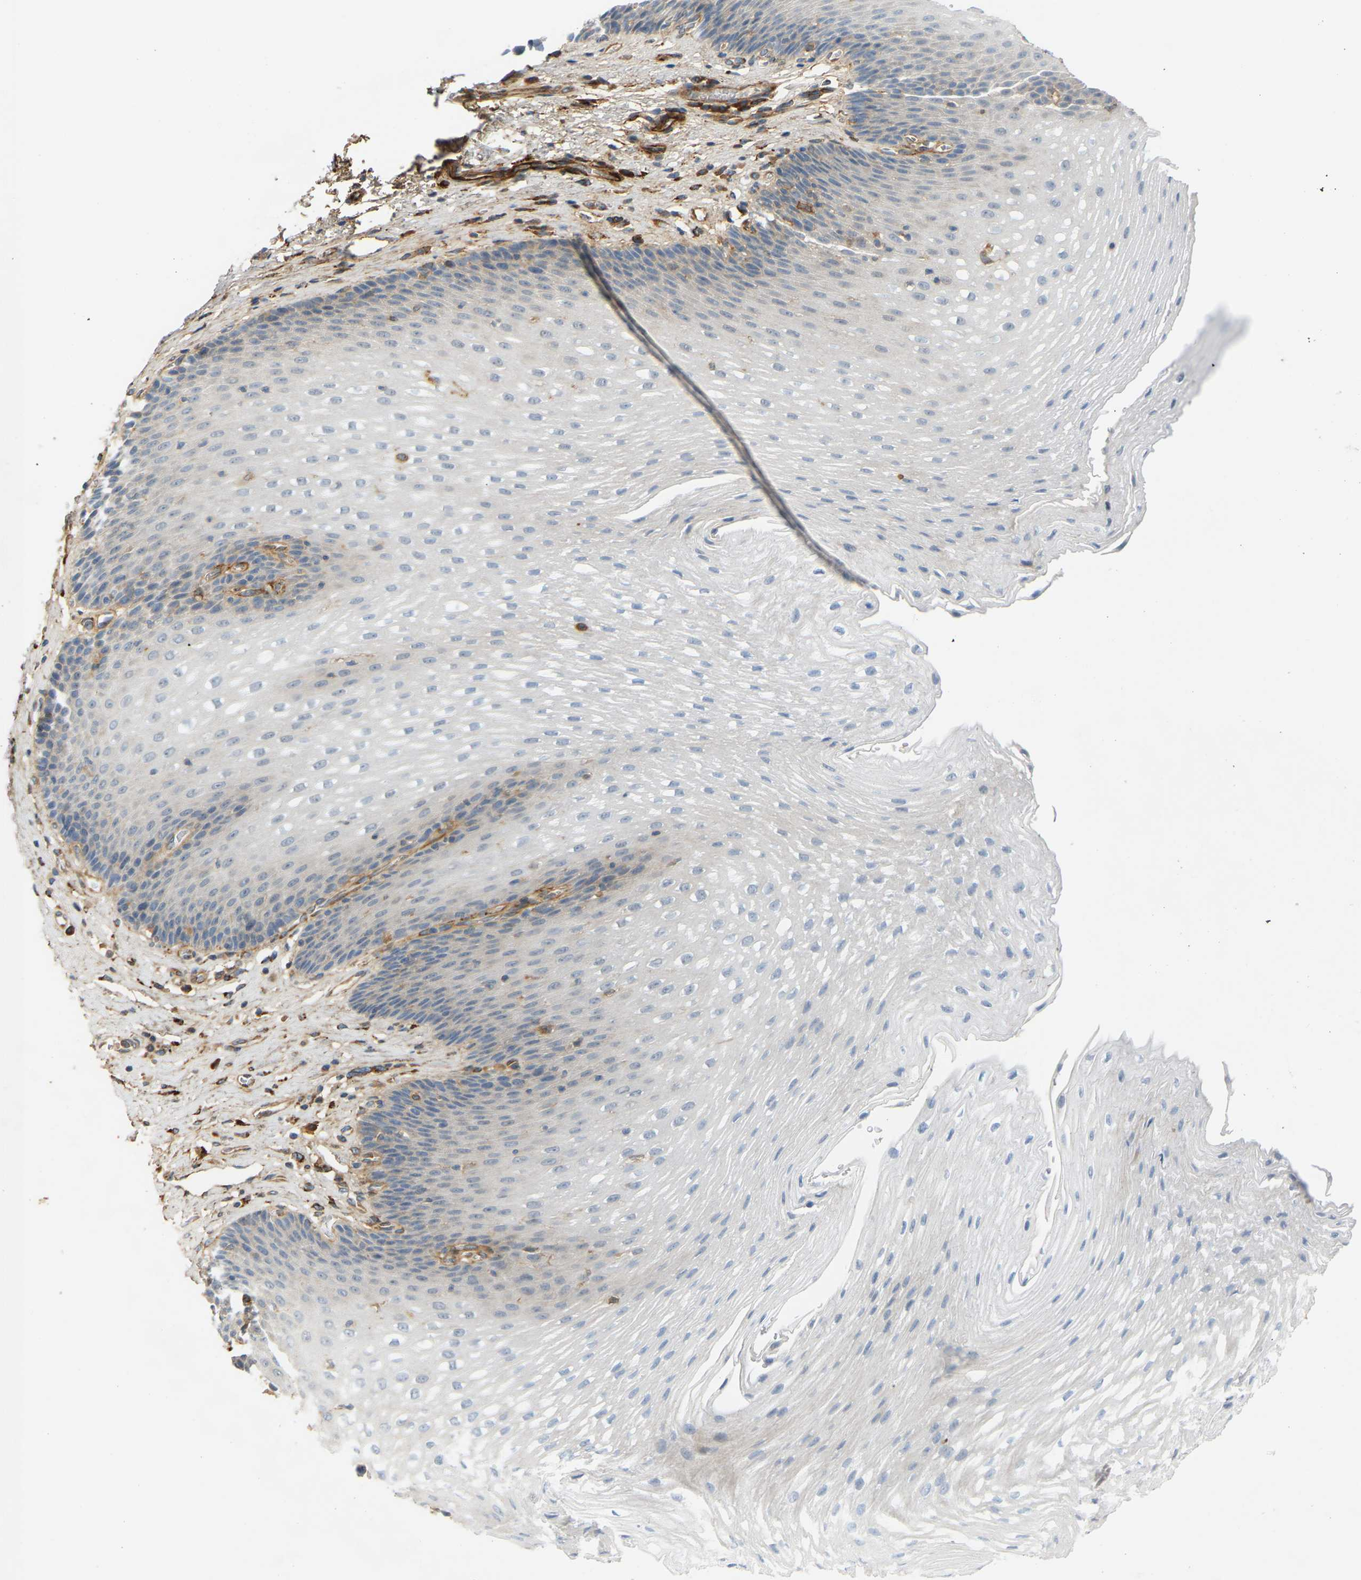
{"staining": {"intensity": "negative", "quantity": "none", "location": "none"}, "tissue": "esophagus", "cell_type": "Squamous epithelial cells", "image_type": "normal", "snomed": [{"axis": "morphology", "description": "Normal tissue, NOS"}, {"axis": "topography", "description": "Esophagus"}], "caption": "Immunohistochemistry of unremarkable esophagus demonstrates no staining in squamous epithelial cells.", "gene": "PLCG2", "patient": {"sex": "male", "age": 48}}